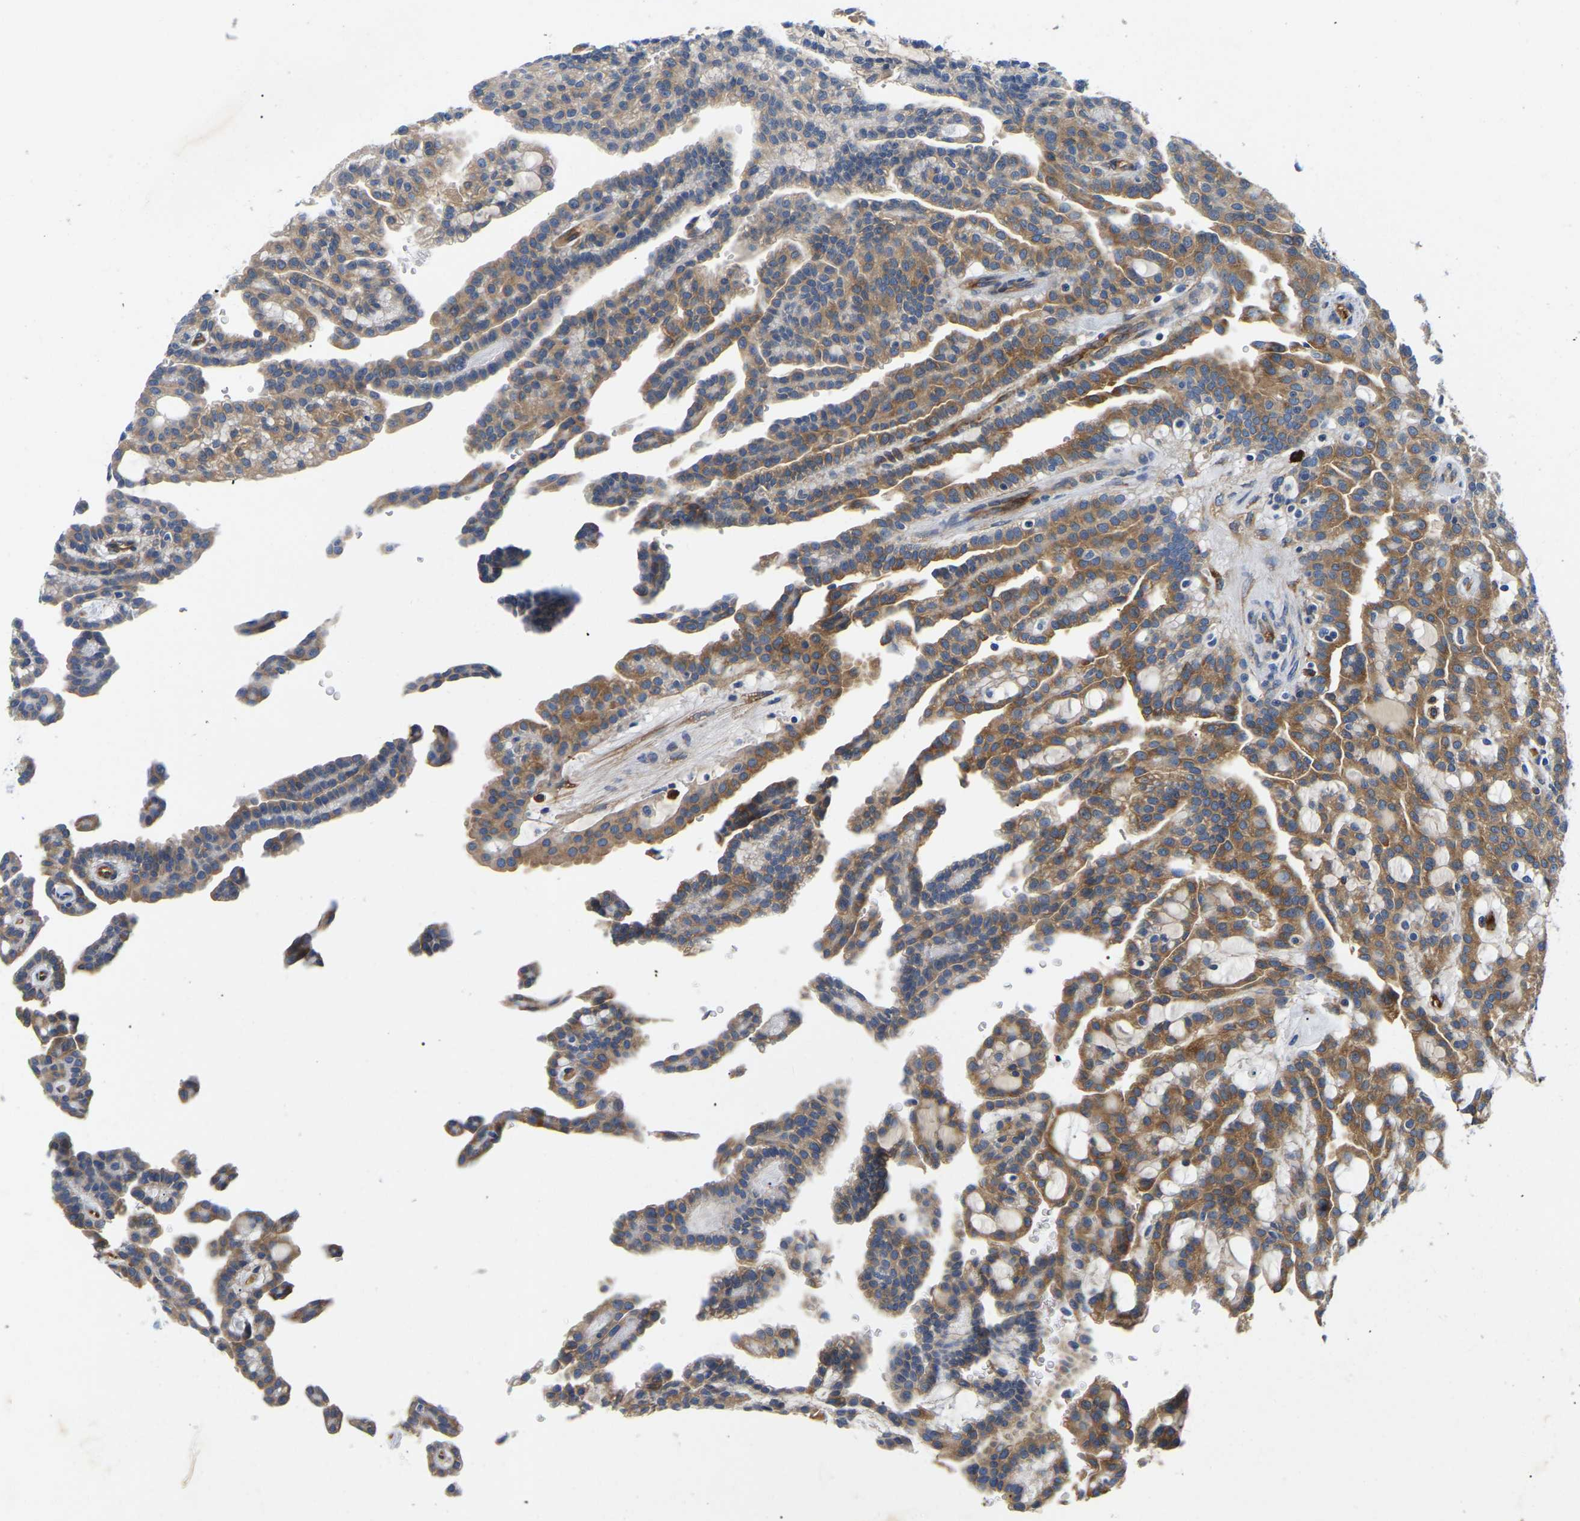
{"staining": {"intensity": "moderate", "quantity": ">75%", "location": "cytoplasmic/membranous"}, "tissue": "renal cancer", "cell_type": "Tumor cells", "image_type": "cancer", "snomed": [{"axis": "morphology", "description": "Adenocarcinoma, NOS"}, {"axis": "topography", "description": "Kidney"}], "caption": "This micrograph displays adenocarcinoma (renal) stained with immunohistochemistry (IHC) to label a protein in brown. The cytoplasmic/membranous of tumor cells show moderate positivity for the protein. Nuclei are counter-stained blue.", "gene": "DUSP8", "patient": {"sex": "male", "age": 63}}